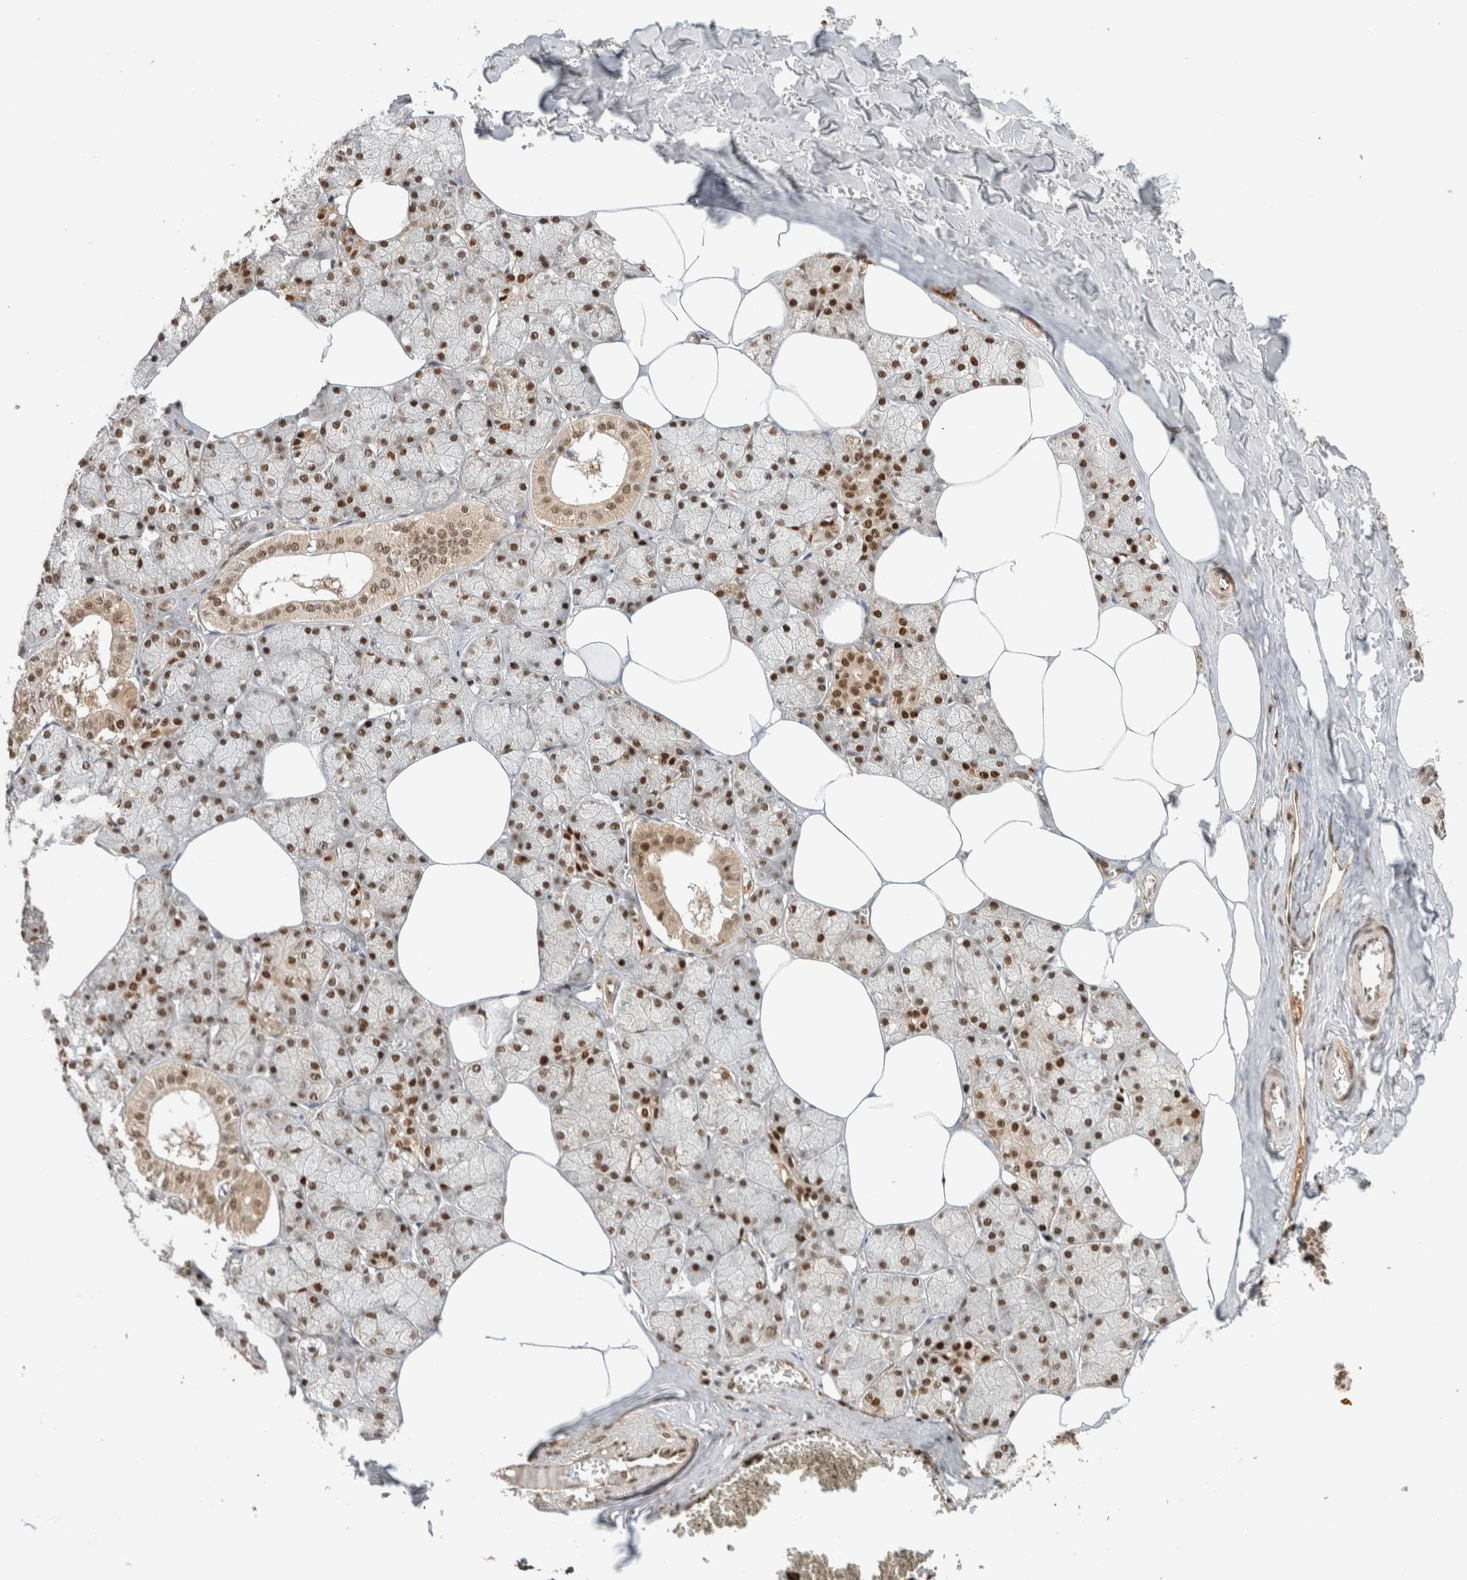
{"staining": {"intensity": "strong", "quantity": ">75%", "location": "cytoplasmic/membranous,nuclear"}, "tissue": "salivary gland", "cell_type": "Glandular cells", "image_type": "normal", "snomed": [{"axis": "morphology", "description": "Normal tissue, NOS"}, {"axis": "topography", "description": "Salivary gland"}], "caption": "Immunohistochemical staining of unremarkable human salivary gland exhibits high levels of strong cytoplasmic/membranous,nuclear positivity in approximately >75% of glandular cells.", "gene": "SNRNP40", "patient": {"sex": "male", "age": 62}}